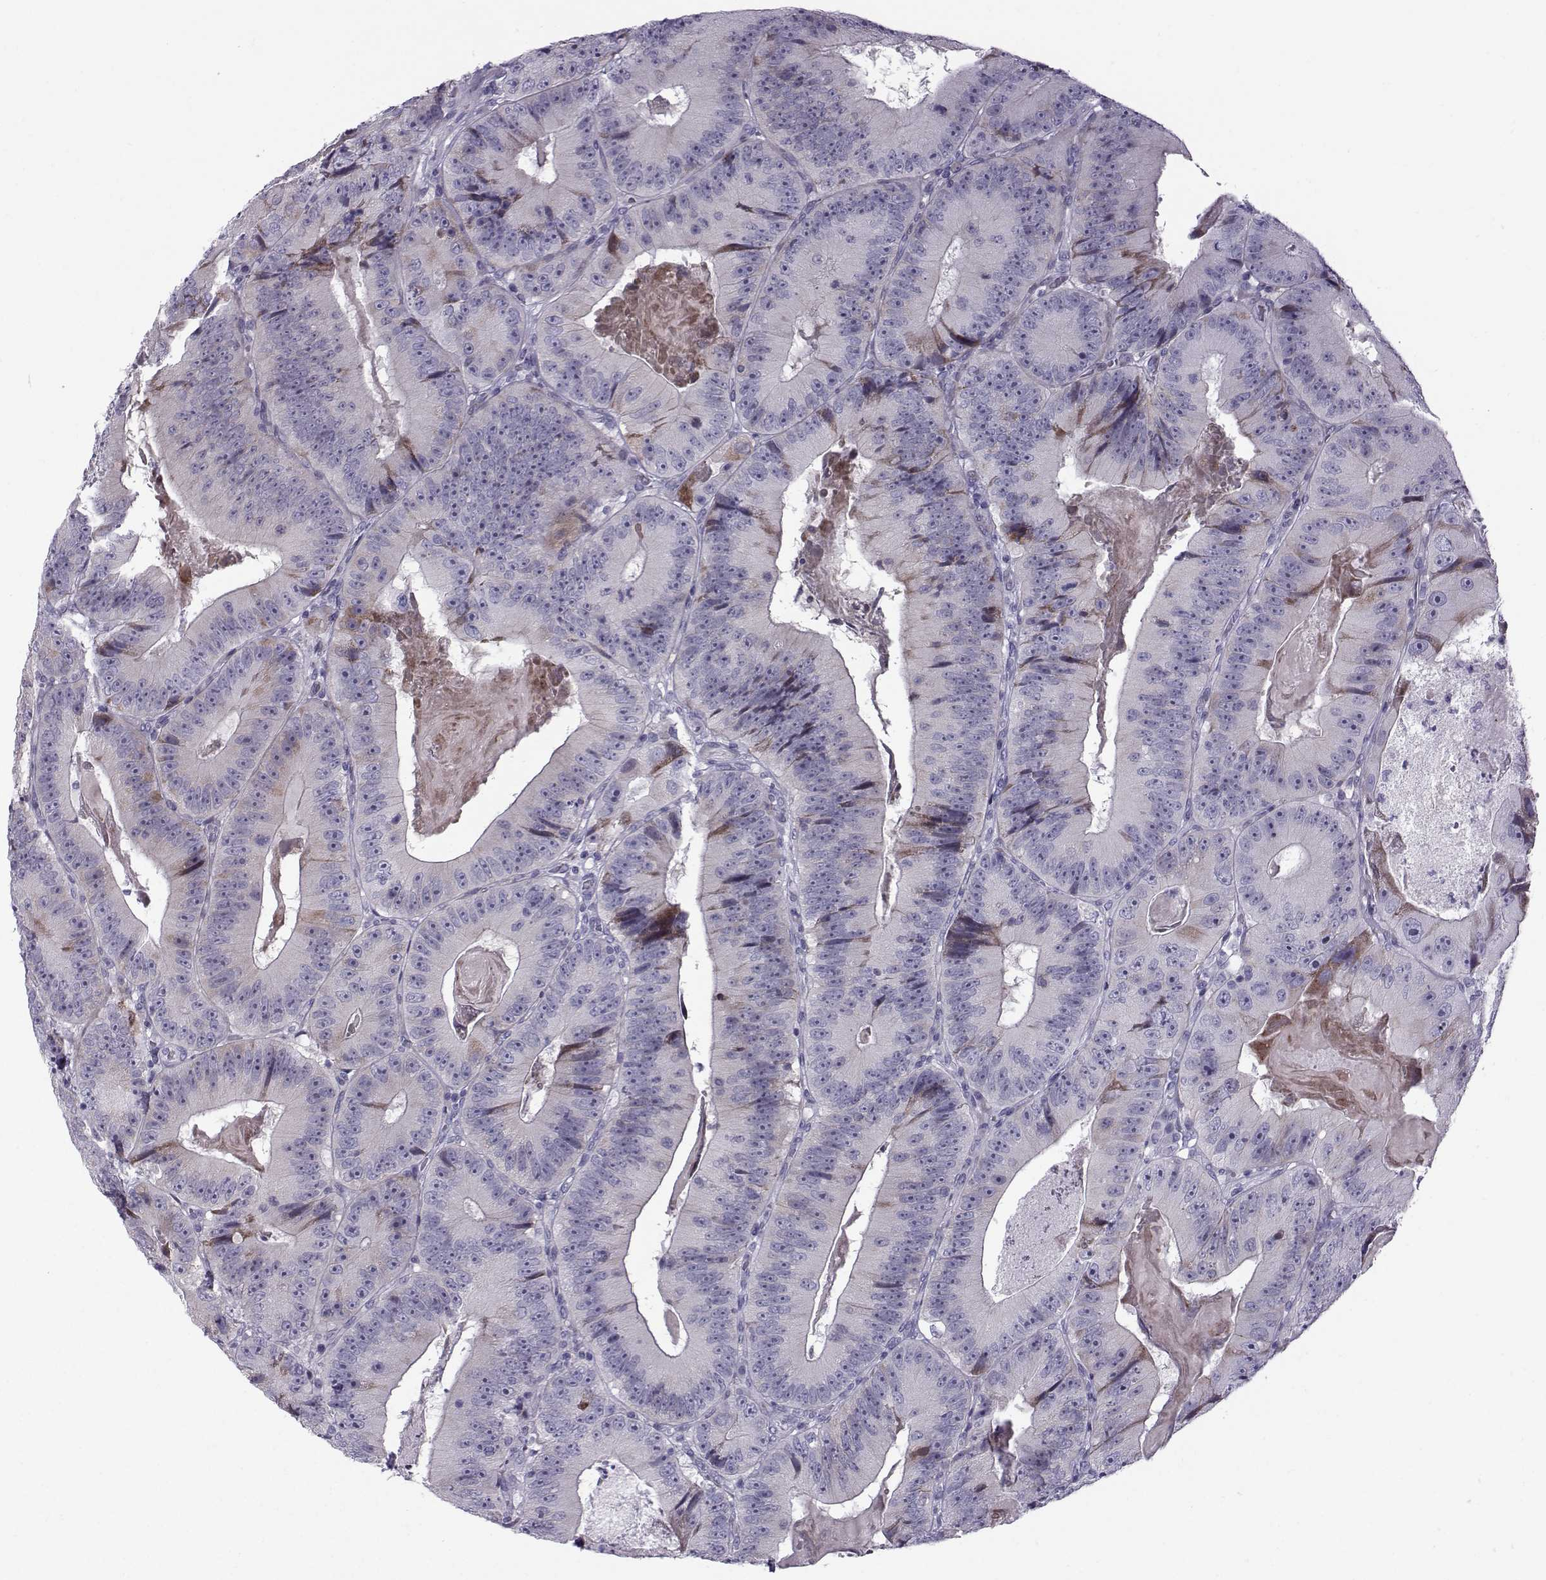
{"staining": {"intensity": "negative", "quantity": "none", "location": "none"}, "tissue": "colorectal cancer", "cell_type": "Tumor cells", "image_type": "cancer", "snomed": [{"axis": "morphology", "description": "Adenocarcinoma, NOS"}, {"axis": "topography", "description": "Colon"}], "caption": "Colorectal cancer was stained to show a protein in brown. There is no significant positivity in tumor cells. Nuclei are stained in blue.", "gene": "DMRT3", "patient": {"sex": "female", "age": 86}}